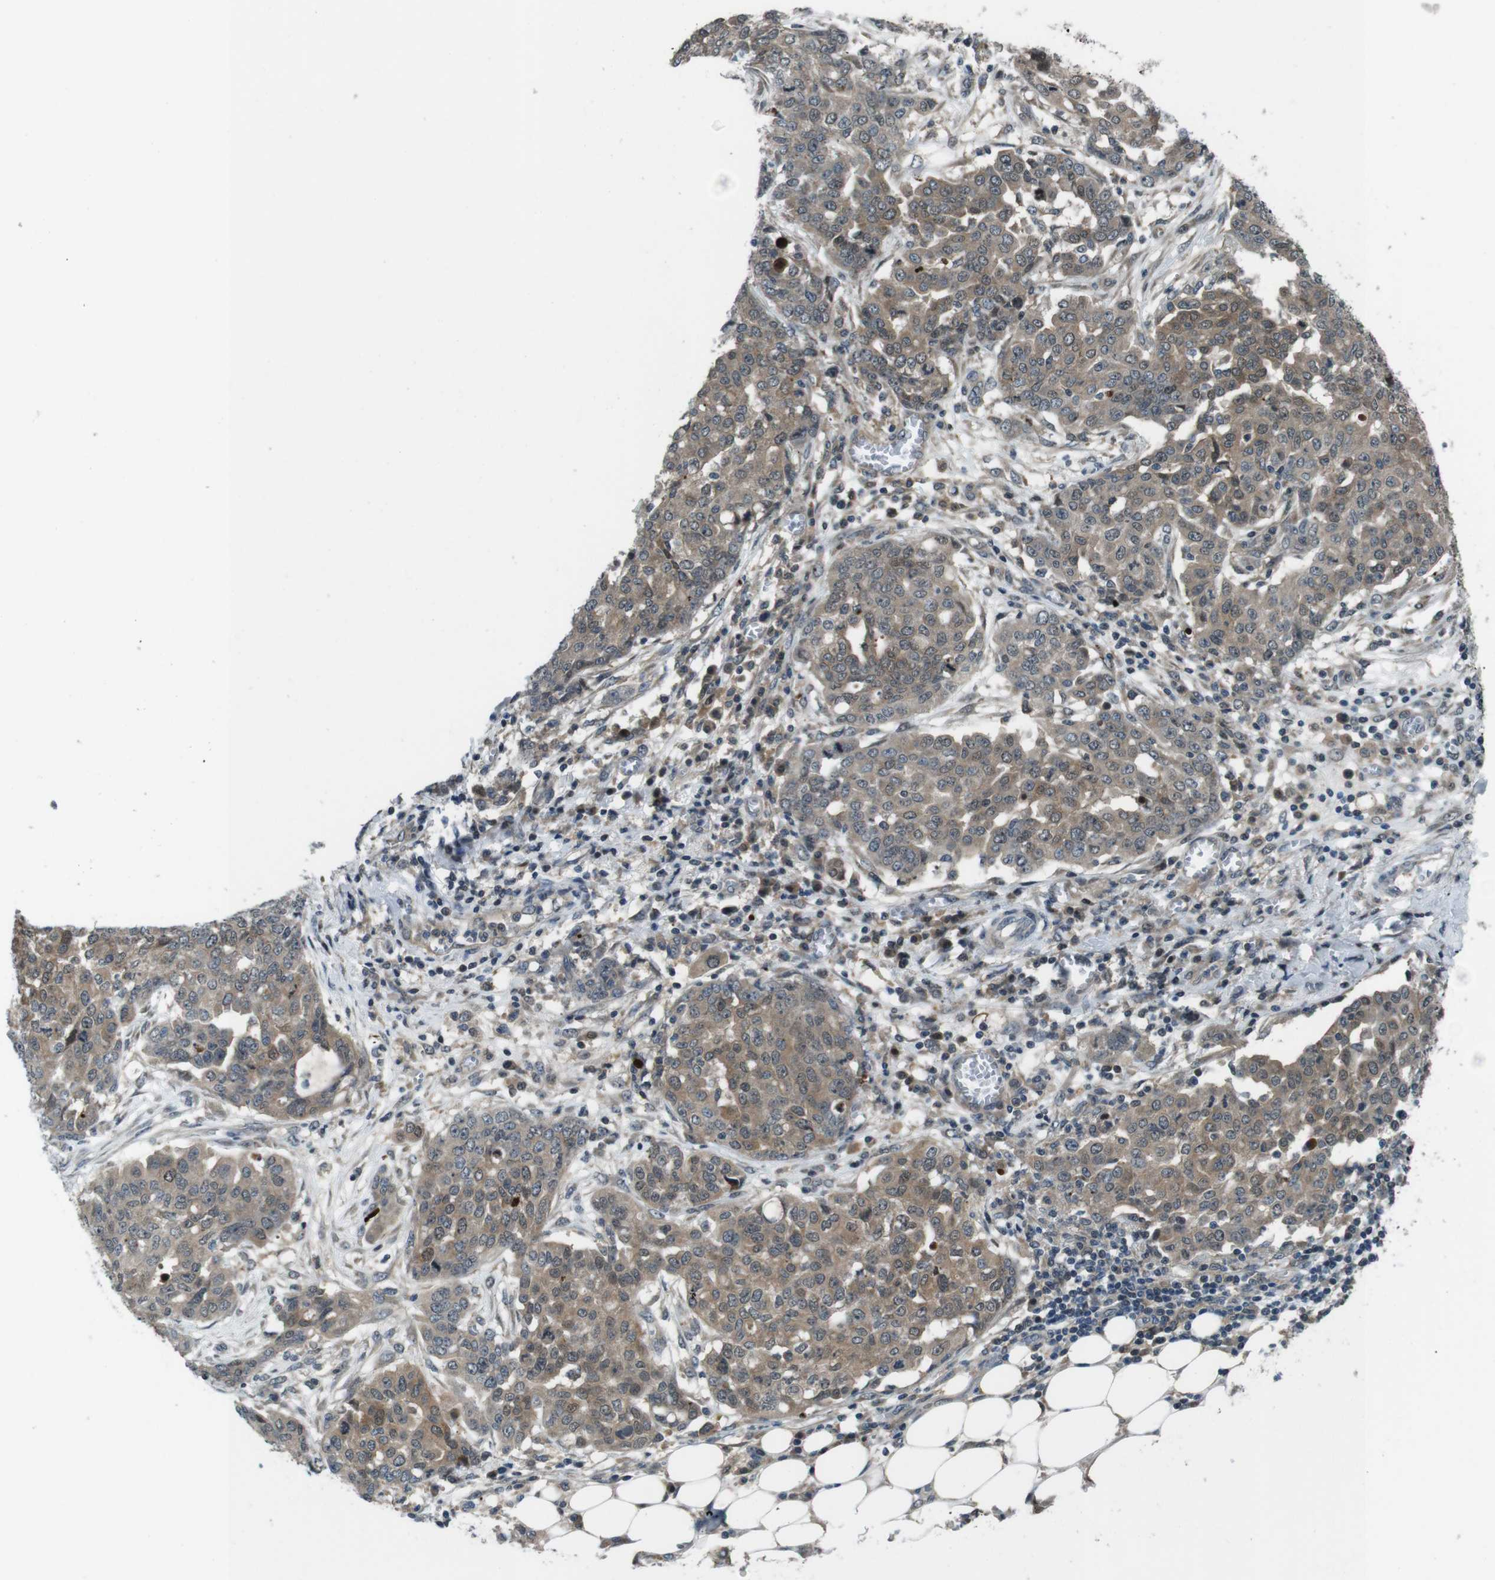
{"staining": {"intensity": "moderate", "quantity": ">75%", "location": "cytoplasmic/membranous"}, "tissue": "ovarian cancer", "cell_type": "Tumor cells", "image_type": "cancer", "snomed": [{"axis": "morphology", "description": "Cystadenocarcinoma, serous, NOS"}, {"axis": "topography", "description": "Soft tissue"}, {"axis": "topography", "description": "Ovary"}], "caption": "An image of ovarian serous cystadenocarcinoma stained for a protein exhibits moderate cytoplasmic/membranous brown staining in tumor cells.", "gene": "LRP5", "patient": {"sex": "female", "age": 57}}